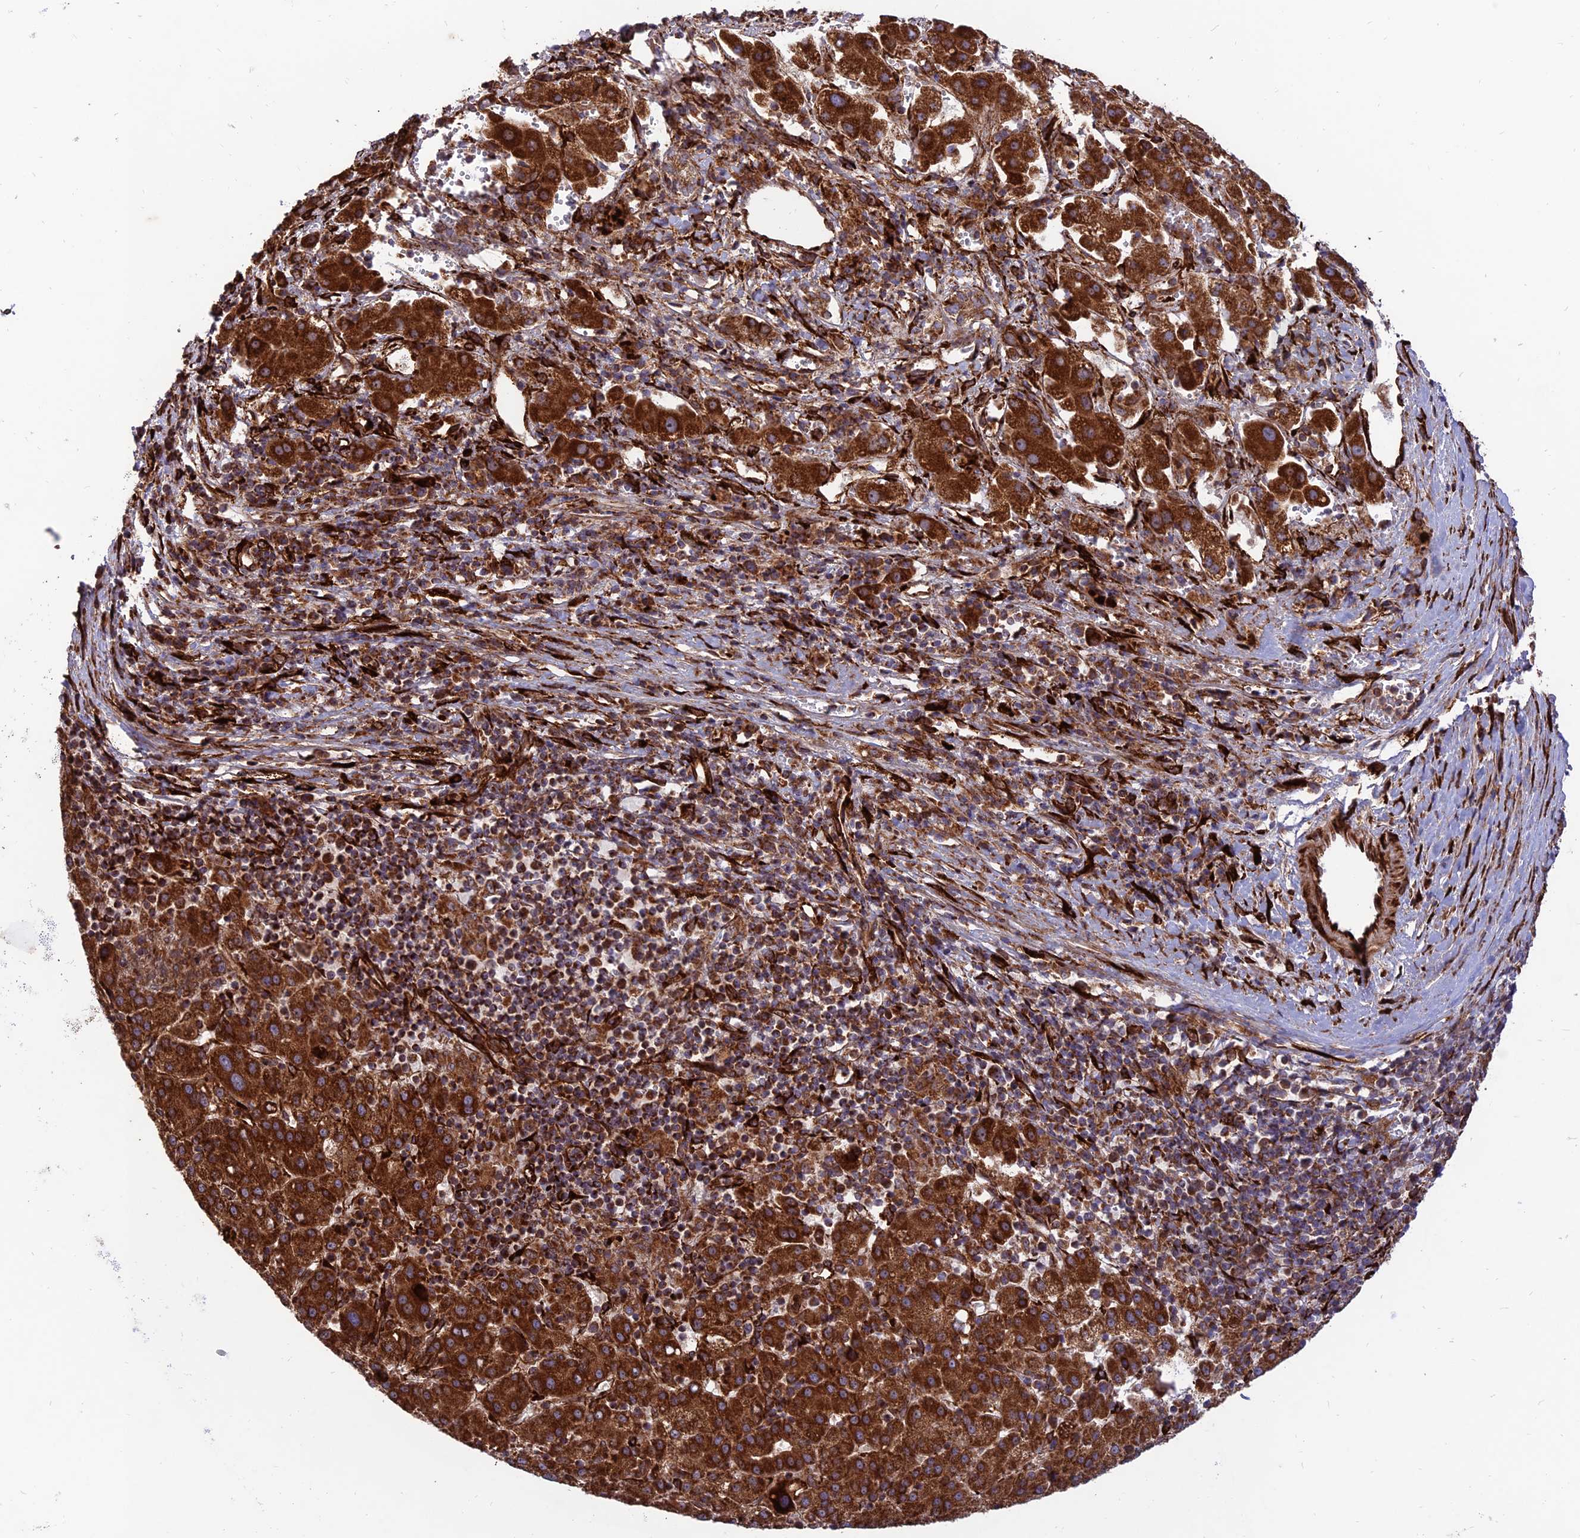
{"staining": {"intensity": "strong", "quantity": ">75%", "location": "cytoplasmic/membranous"}, "tissue": "liver cancer", "cell_type": "Tumor cells", "image_type": "cancer", "snomed": [{"axis": "morphology", "description": "Carcinoma, Hepatocellular, NOS"}, {"axis": "topography", "description": "Liver"}], "caption": "This image demonstrates immunohistochemistry staining of liver hepatocellular carcinoma, with high strong cytoplasmic/membranous positivity in approximately >75% of tumor cells.", "gene": "CRTAP", "patient": {"sex": "female", "age": 58}}